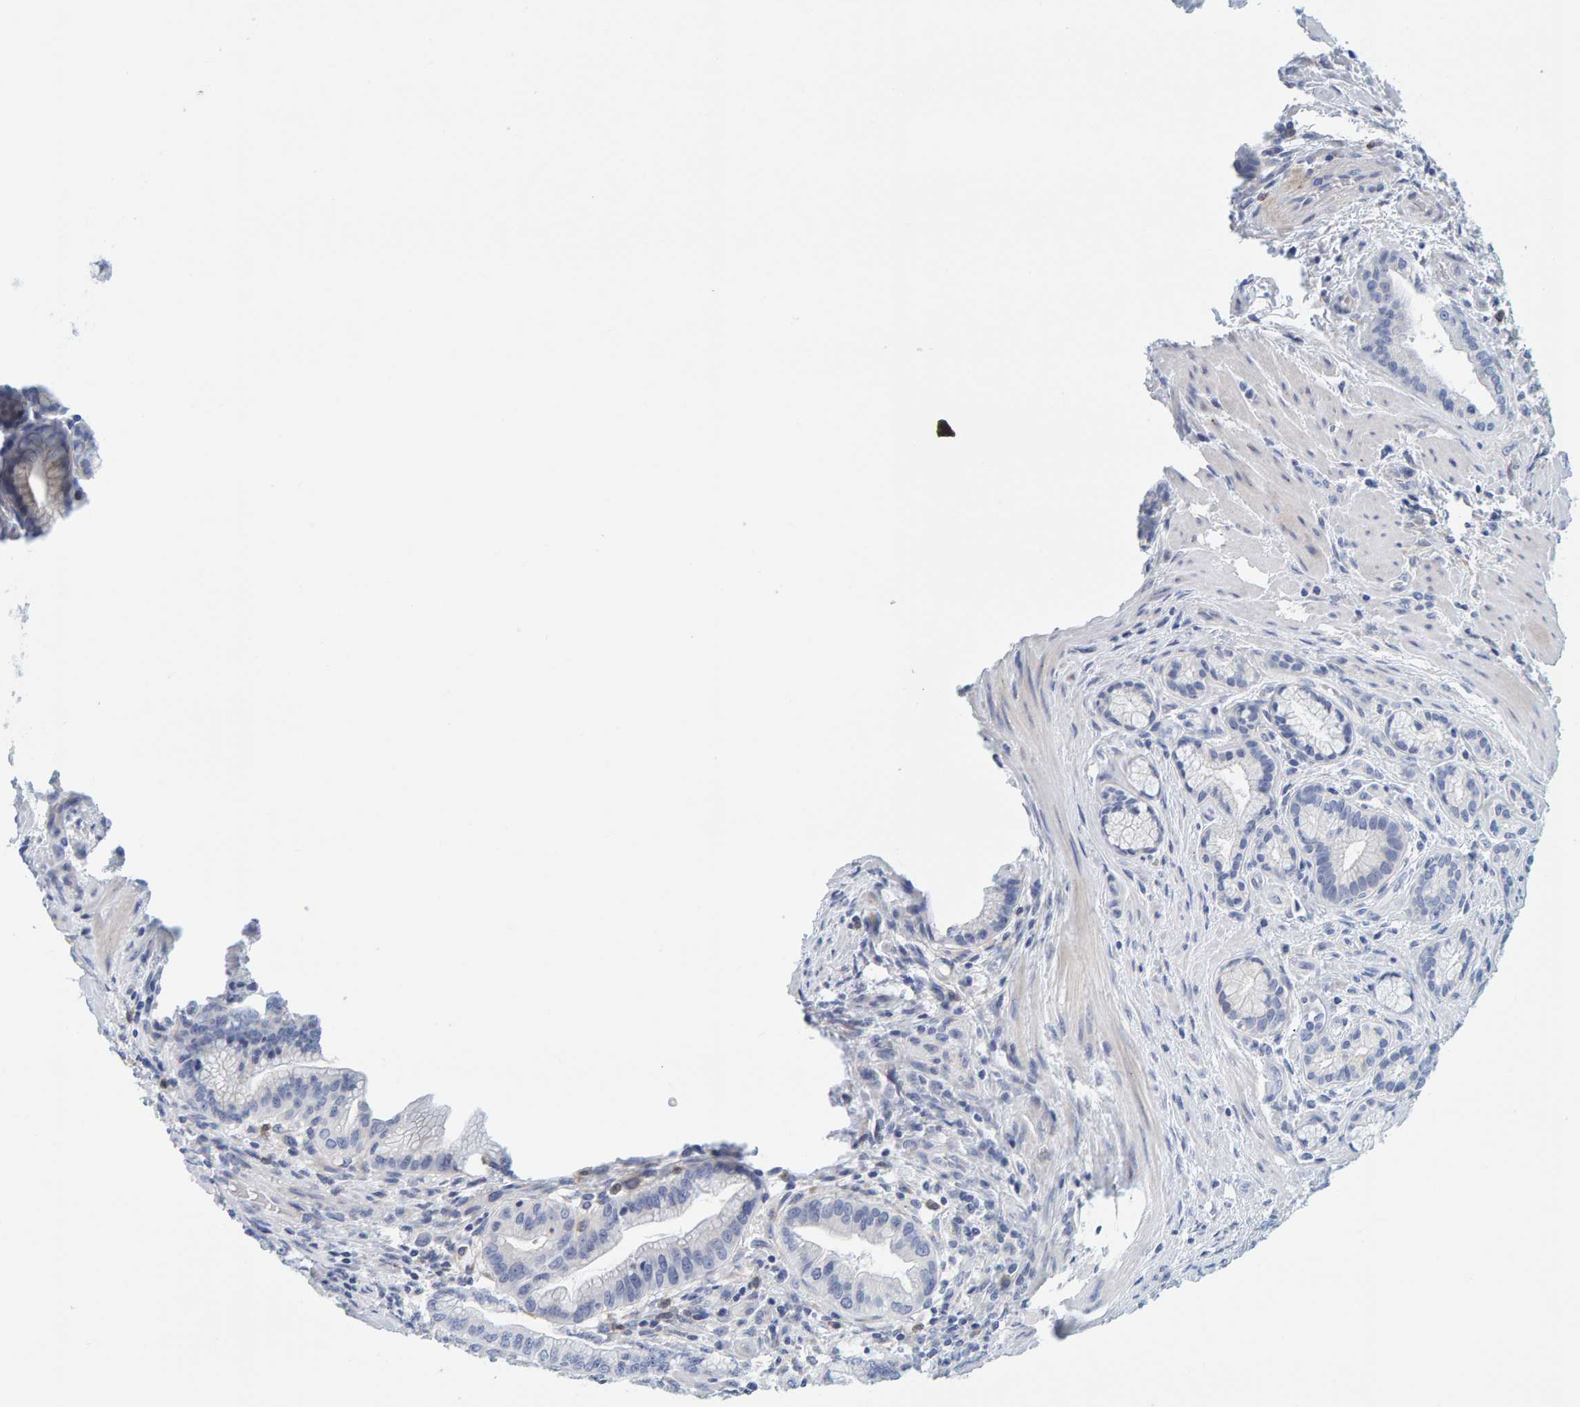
{"staining": {"intensity": "negative", "quantity": "none", "location": "none"}, "tissue": "pancreatic cancer", "cell_type": "Tumor cells", "image_type": "cancer", "snomed": [{"axis": "morphology", "description": "Adenocarcinoma, NOS"}, {"axis": "topography", "description": "Pancreas"}], "caption": "Immunohistochemical staining of pancreatic cancer (adenocarcinoma) exhibits no significant staining in tumor cells. (Brightfield microscopy of DAB immunohistochemistry (IHC) at high magnification).", "gene": "MOG", "patient": {"sex": "female", "age": 64}}